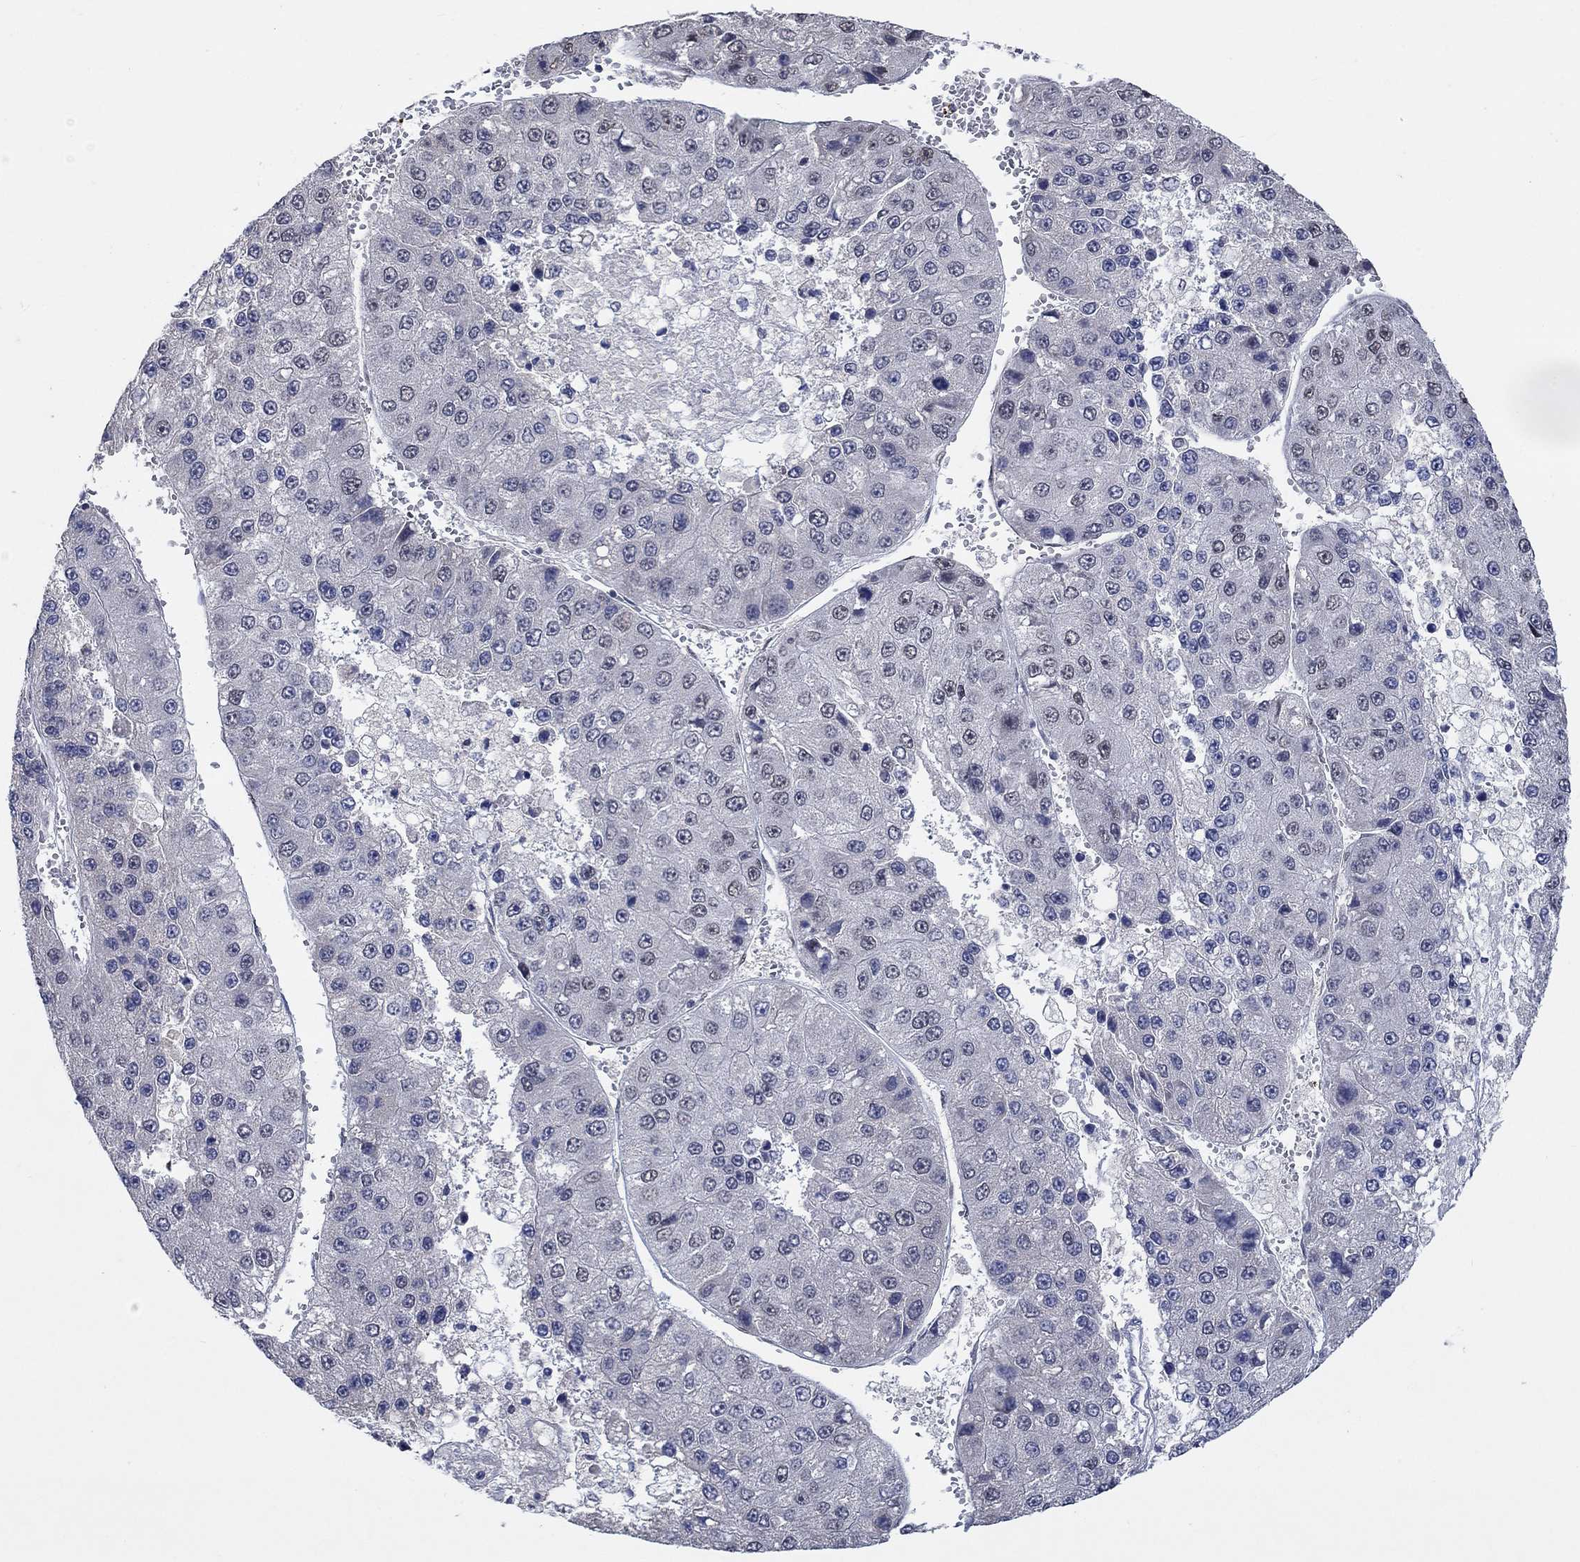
{"staining": {"intensity": "negative", "quantity": "none", "location": "none"}, "tissue": "liver cancer", "cell_type": "Tumor cells", "image_type": "cancer", "snomed": [{"axis": "morphology", "description": "Carcinoma, Hepatocellular, NOS"}, {"axis": "topography", "description": "Liver"}], "caption": "This is an immunohistochemistry (IHC) histopathology image of human liver cancer (hepatocellular carcinoma). There is no expression in tumor cells.", "gene": "HTN1", "patient": {"sex": "female", "age": 73}}